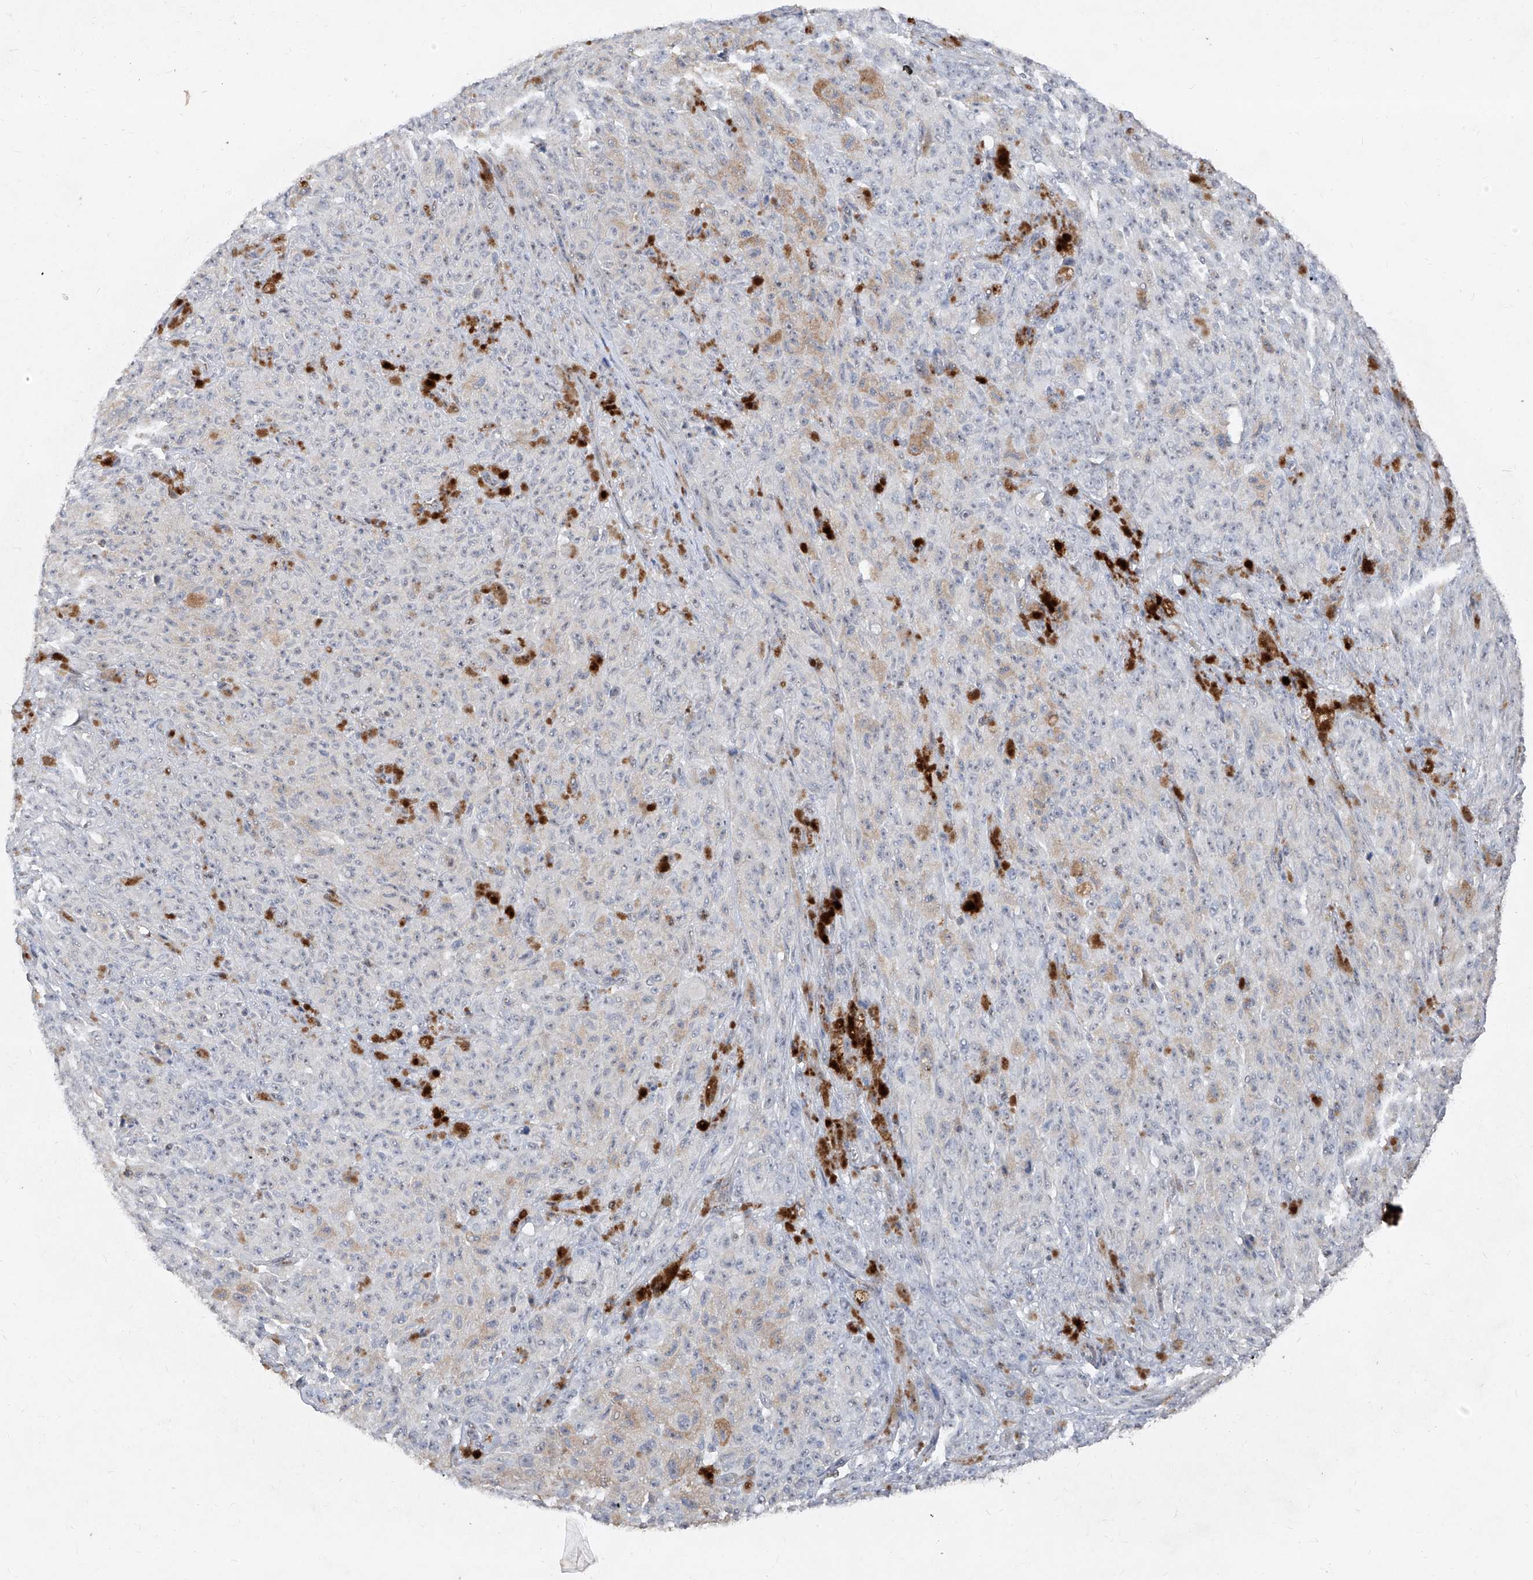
{"staining": {"intensity": "negative", "quantity": "none", "location": "none"}, "tissue": "melanoma", "cell_type": "Tumor cells", "image_type": "cancer", "snomed": [{"axis": "morphology", "description": "Malignant melanoma, NOS"}, {"axis": "topography", "description": "Skin"}], "caption": "Immunohistochemical staining of malignant melanoma exhibits no significant staining in tumor cells. (Brightfield microscopy of DAB (3,3'-diaminobenzidine) IHC at high magnification).", "gene": "NDUFB3", "patient": {"sex": "female", "age": 82}}